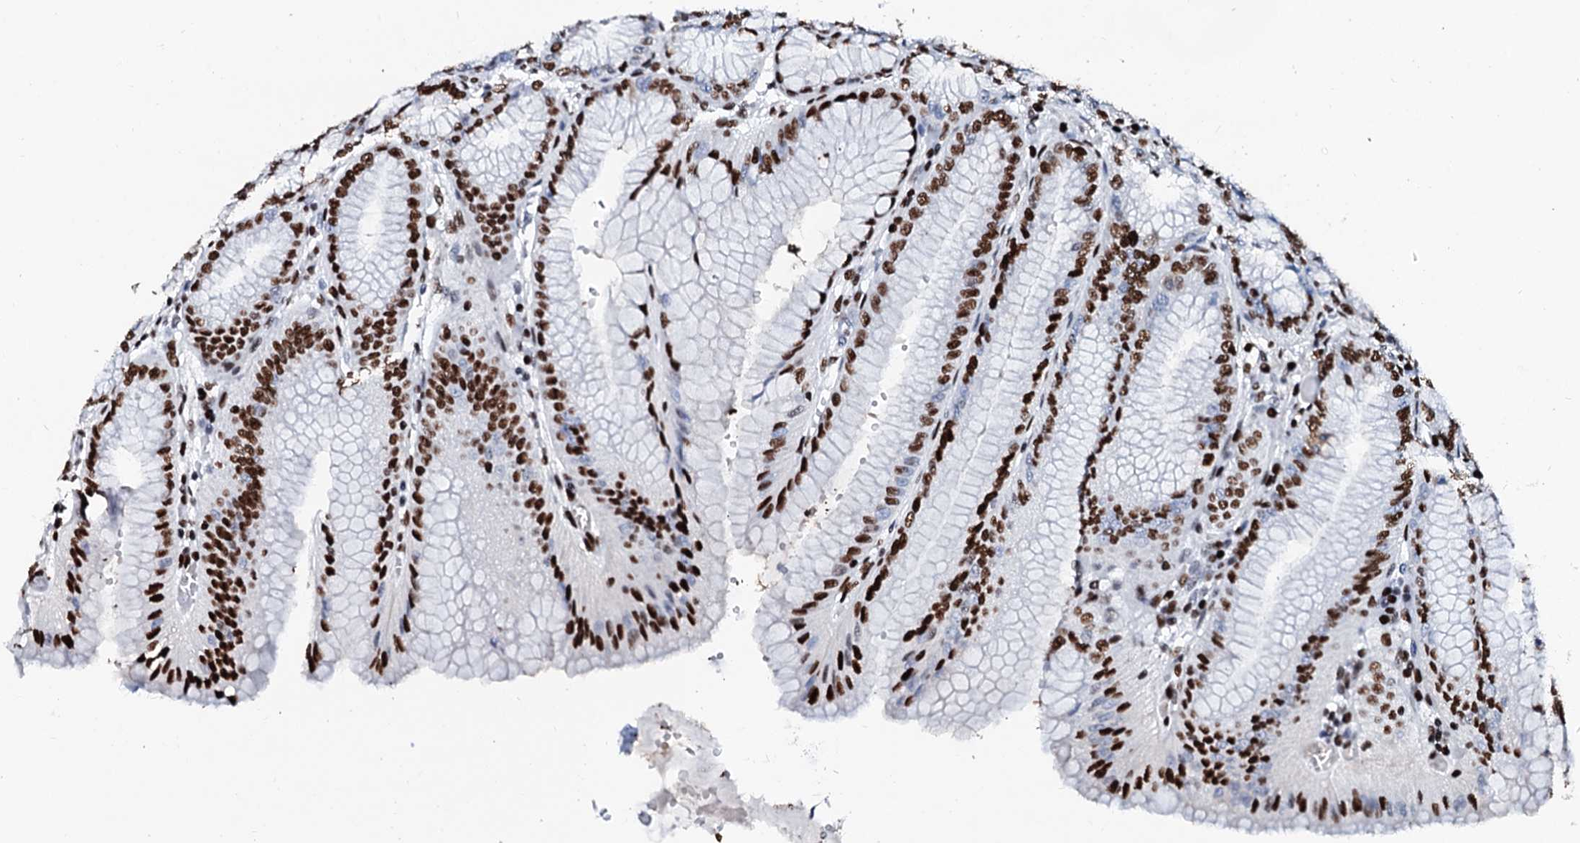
{"staining": {"intensity": "strong", "quantity": ">75%", "location": "nuclear"}, "tissue": "stomach", "cell_type": "Glandular cells", "image_type": "normal", "snomed": [{"axis": "morphology", "description": "Normal tissue, NOS"}, {"axis": "topography", "description": "Stomach, lower"}], "caption": "Strong nuclear positivity for a protein is appreciated in approximately >75% of glandular cells of normal stomach using IHC.", "gene": "RALY", "patient": {"sex": "male", "age": 71}}